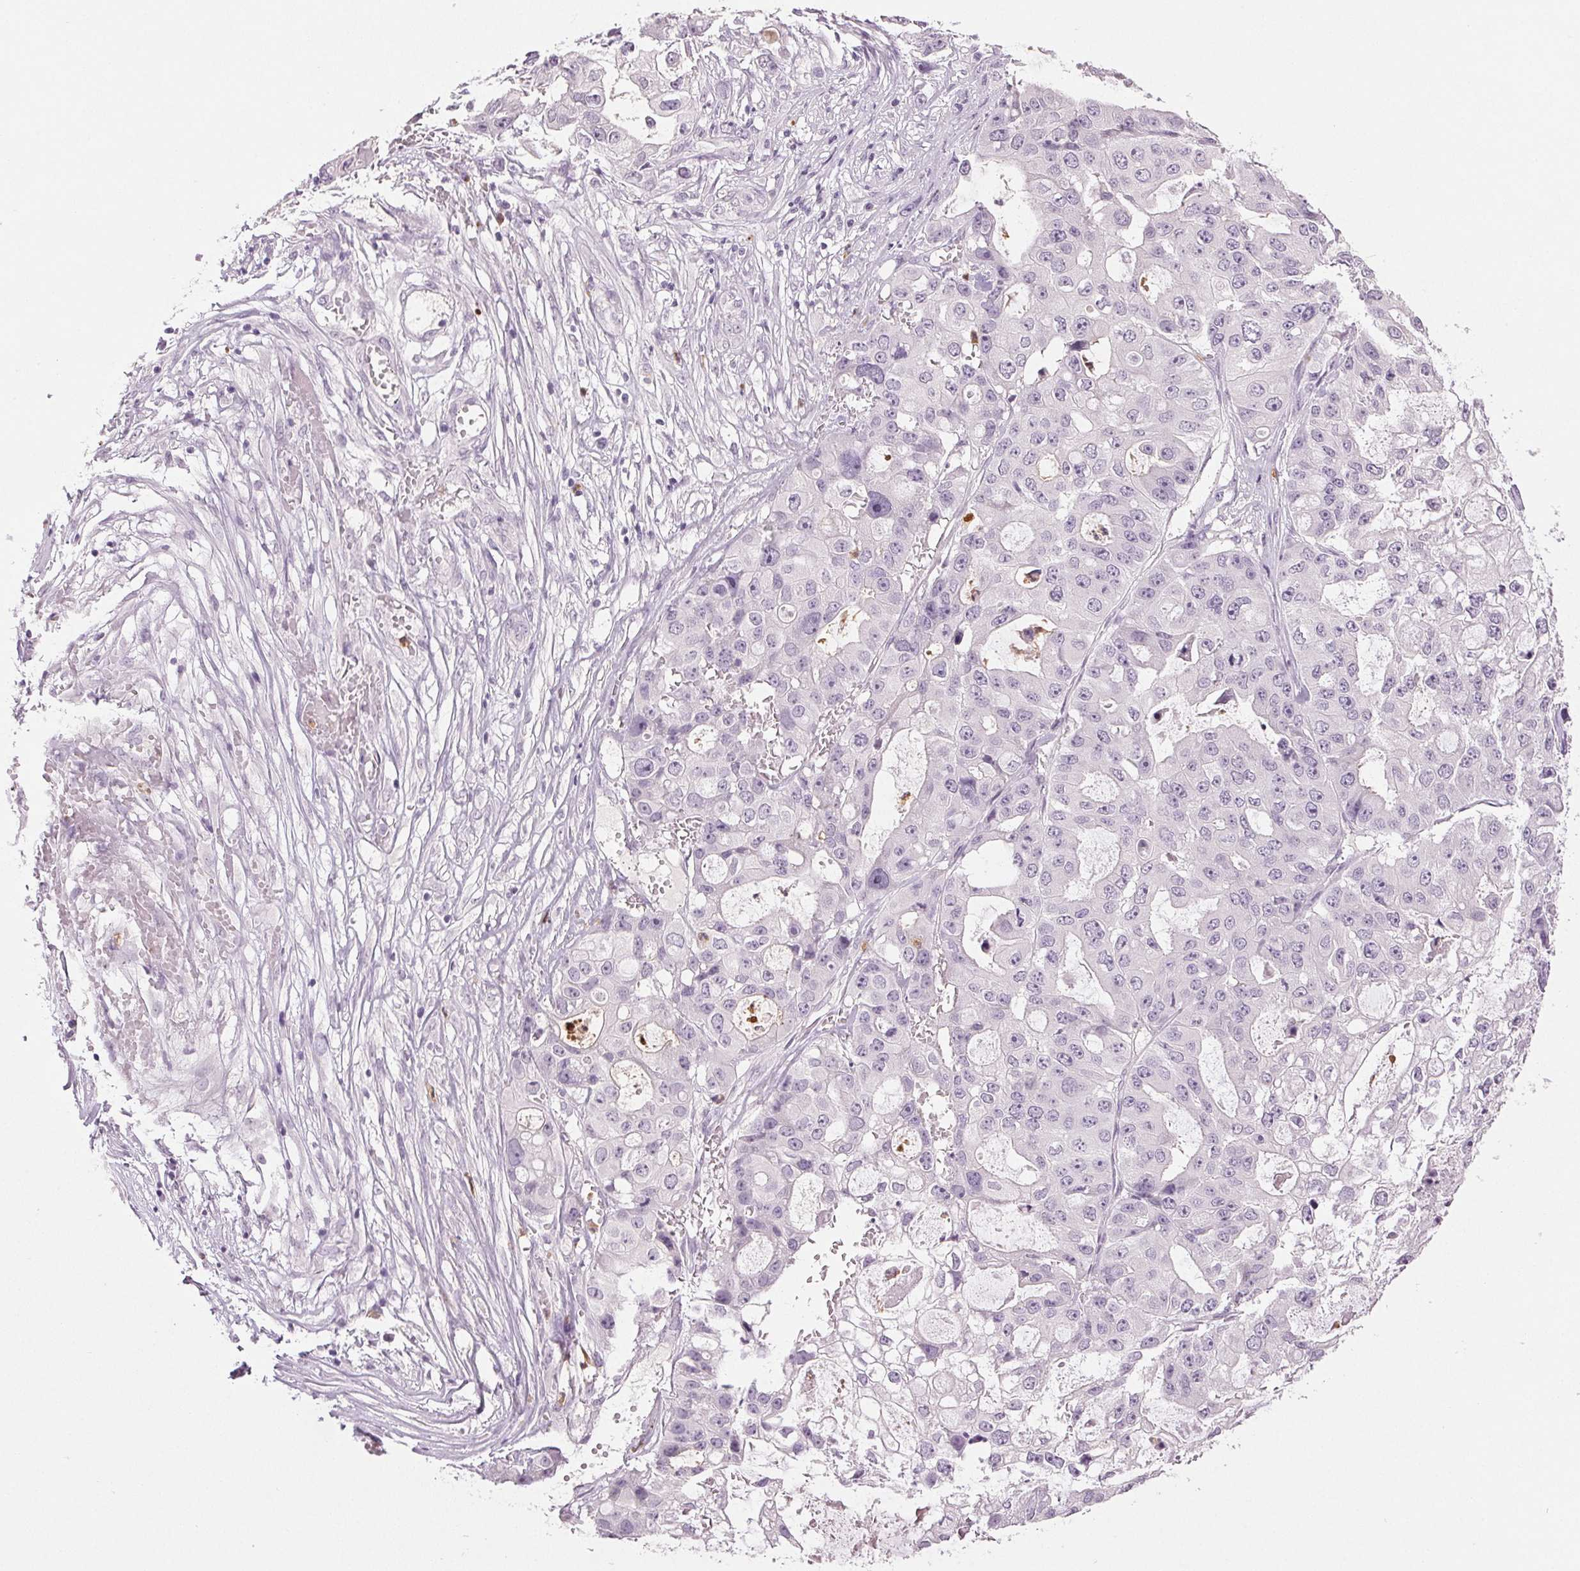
{"staining": {"intensity": "negative", "quantity": "none", "location": "none"}, "tissue": "ovarian cancer", "cell_type": "Tumor cells", "image_type": "cancer", "snomed": [{"axis": "morphology", "description": "Cystadenocarcinoma, serous, NOS"}, {"axis": "topography", "description": "Ovary"}], "caption": "Tumor cells show no significant protein positivity in serous cystadenocarcinoma (ovarian).", "gene": "LTF", "patient": {"sex": "female", "age": 56}}